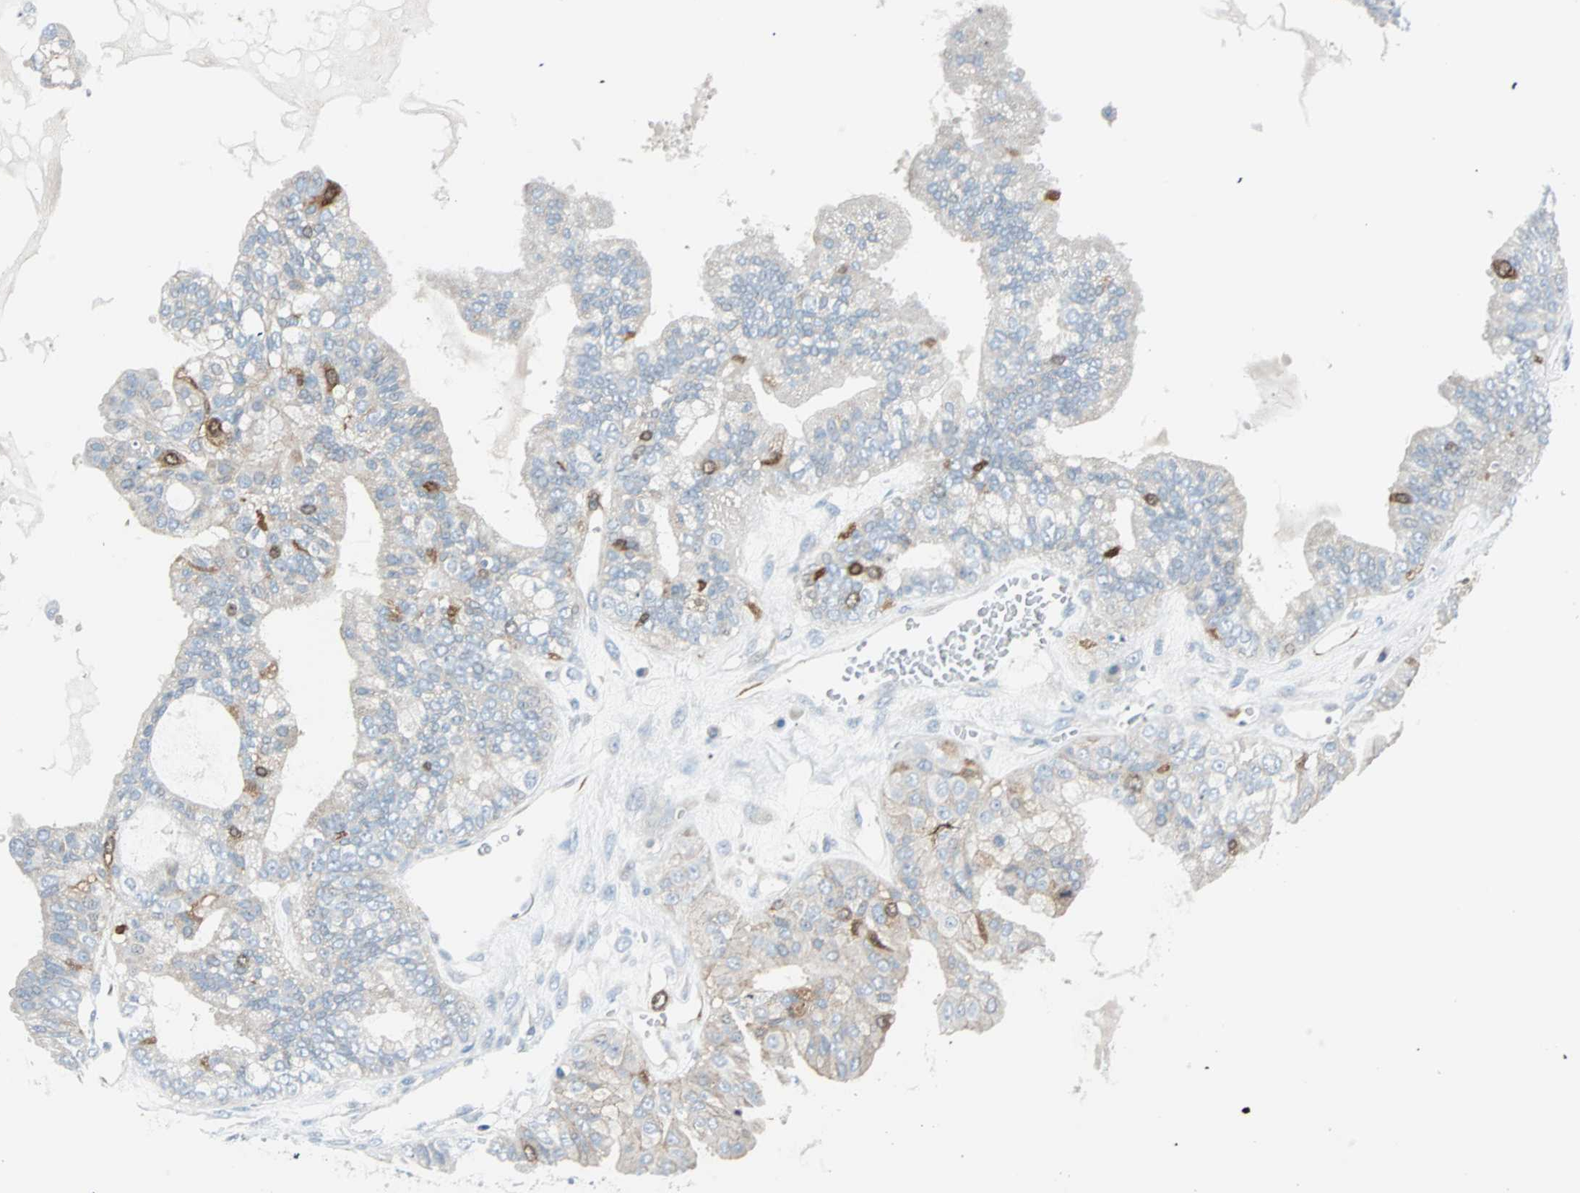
{"staining": {"intensity": "weak", "quantity": "<25%", "location": "cytoplasmic/membranous,nuclear"}, "tissue": "ovarian cancer", "cell_type": "Tumor cells", "image_type": "cancer", "snomed": [{"axis": "morphology", "description": "Carcinoma, NOS"}, {"axis": "morphology", "description": "Carcinoma, endometroid"}, {"axis": "topography", "description": "Ovary"}], "caption": "Tumor cells show no significant protein staining in ovarian cancer. (DAB (3,3'-diaminobenzidine) immunohistochemistry (IHC), high magnification).", "gene": "PTTG1", "patient": {"sex": "female", "age": 50}}